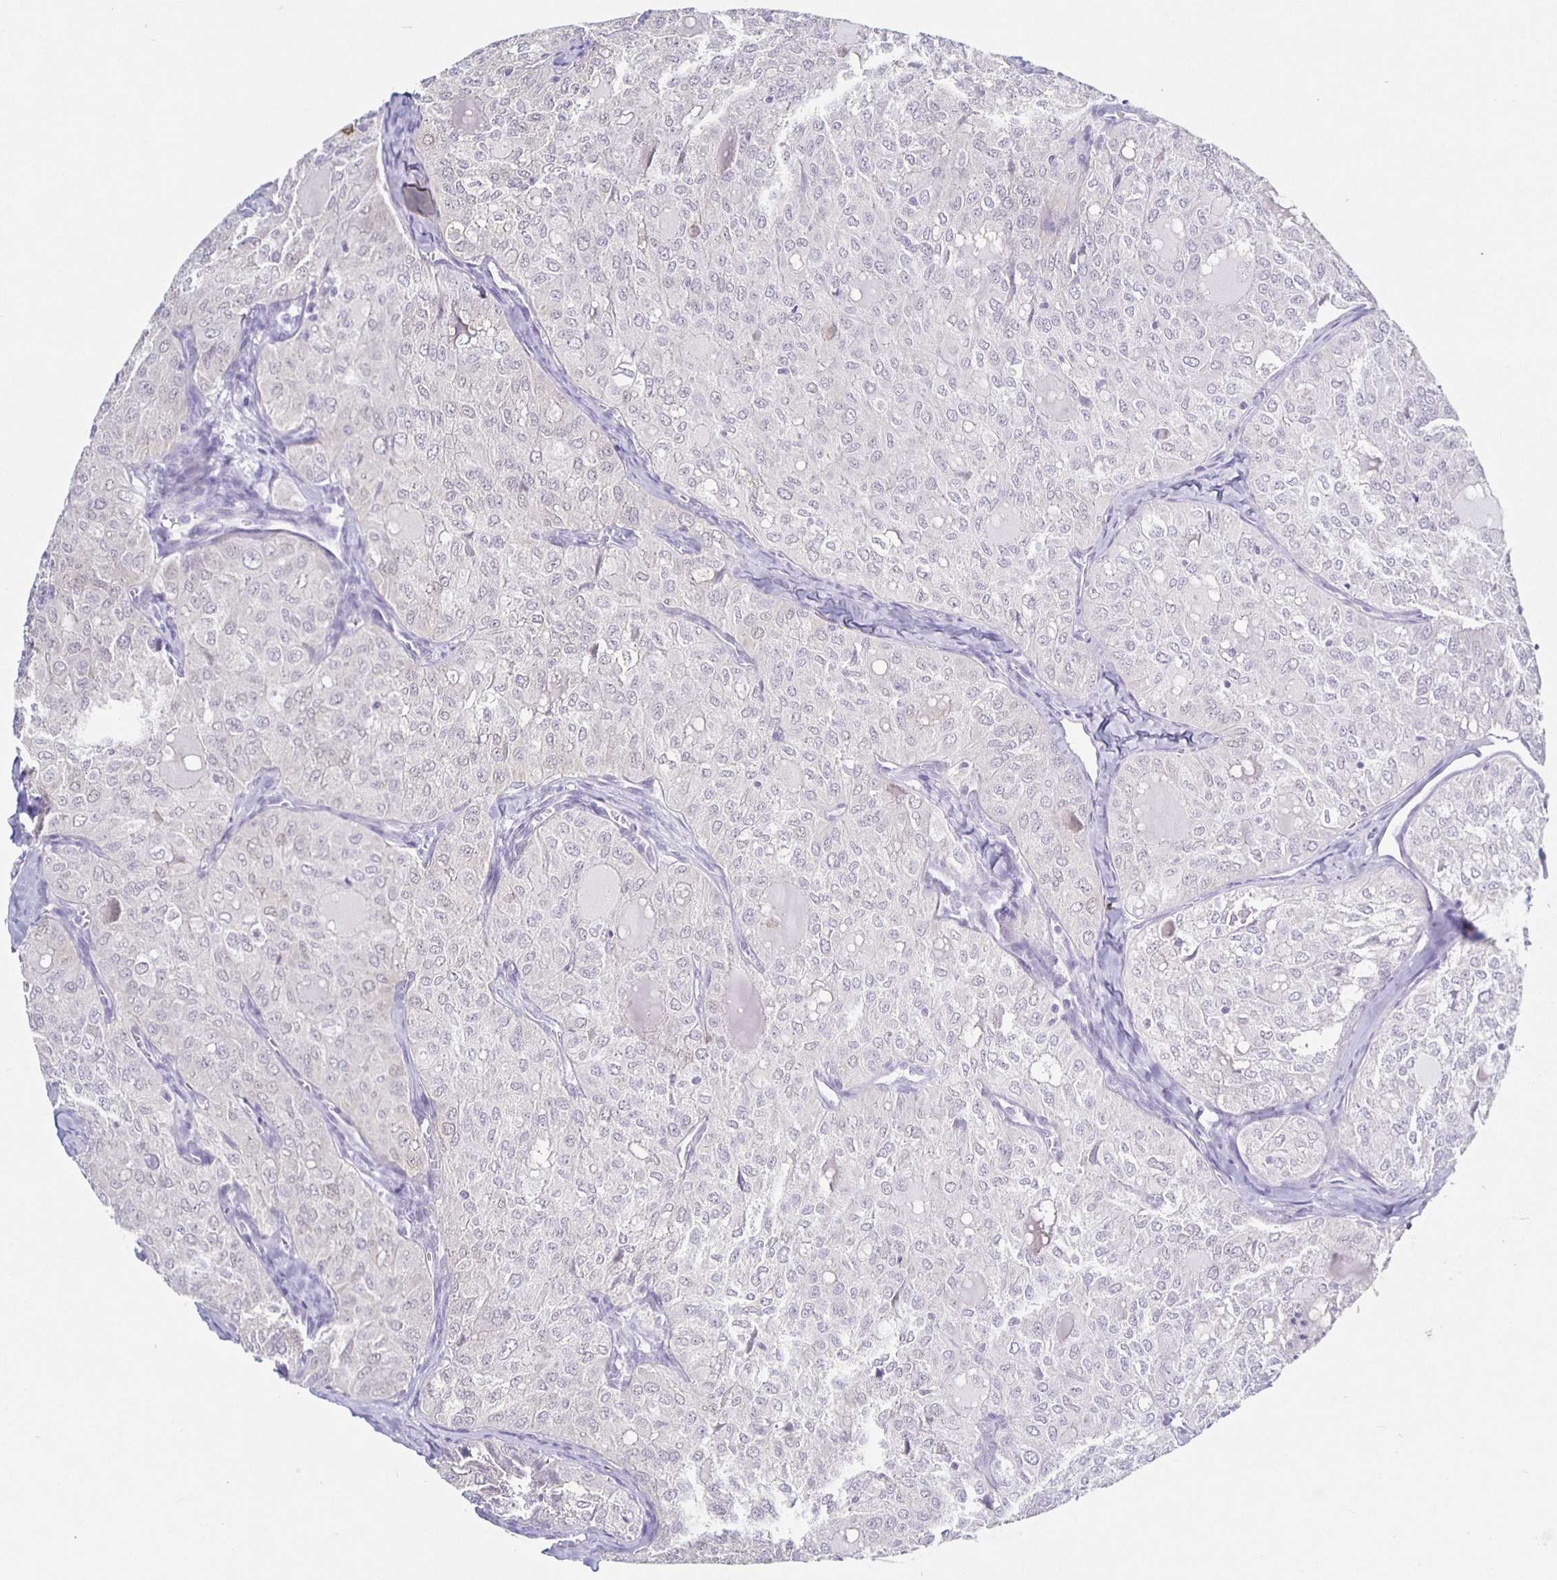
{"staining": {"intensity": "negative", "quantity": "none", "location": "none"}, "tissue": "thyroid cancer", "cell_type": "Tumor cells", "image_type": "cancer", "snomed": [{"axis": "morphology", "description": "Follicular adenoma carcinoma, NOS"}, {"axis": "topography", "description": "Thyroid gland"}], "caption": "High power microscopy image of an immunohistochemistry (IHC) micrograph of thyroid follicular adenoma carcinoma, revealing no significant staining in tumor cells.", "gene": "CARNS1", "patient": {"sex": "male", "age": 75}}